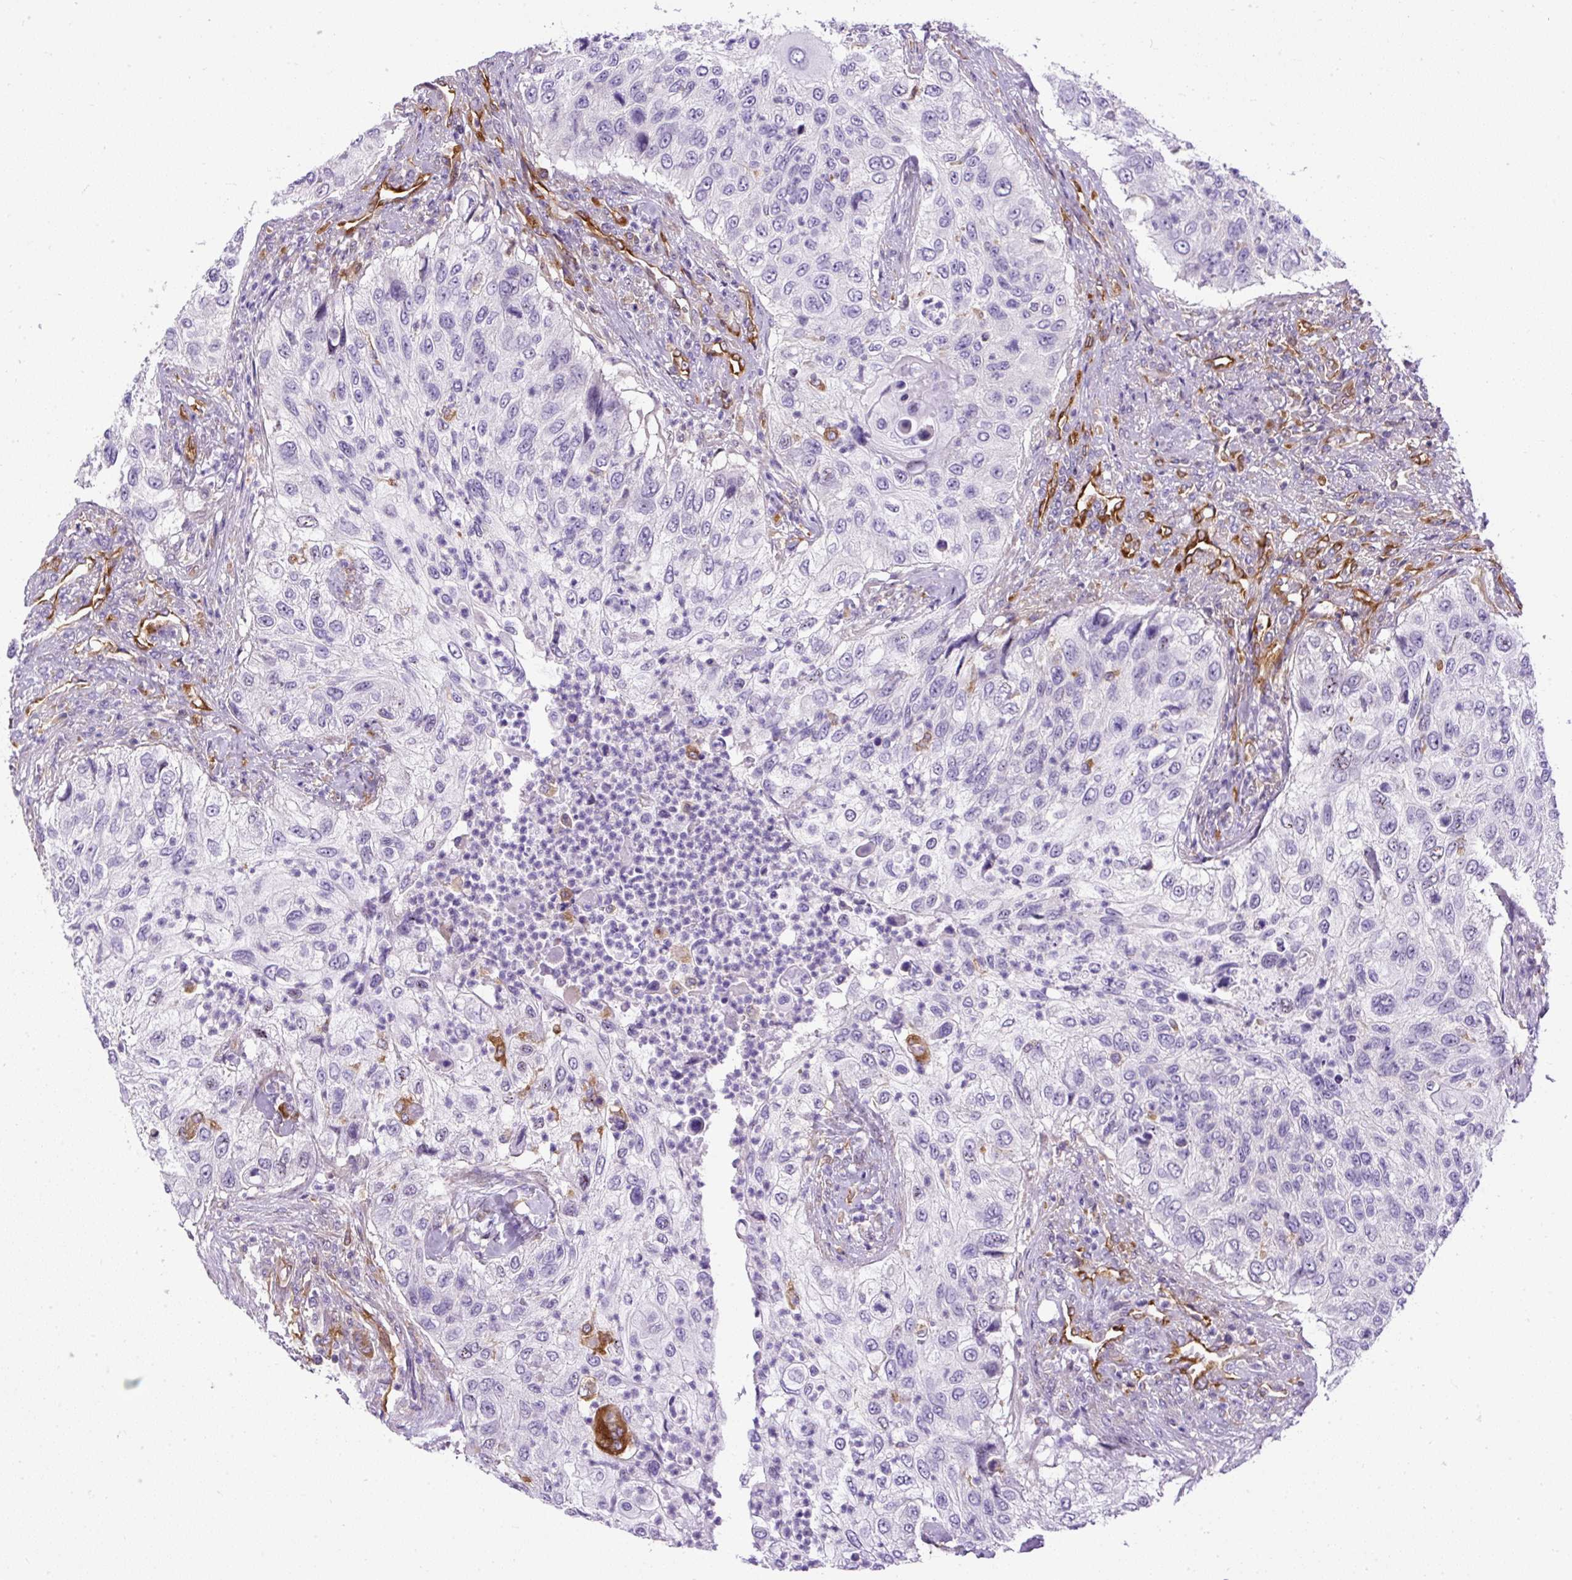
{"staining": {"intensity": "negative", "quantity": "none", "location": "none"}, "tissue": "urothelial cancer", "cell_type": "Tumor cells", "image_type": "cancer", "snomed": [{"axis": "morphology", "description": "Urothelial carcinoma, High grade"}, {"axis": "topography", "description": "Urinary bladder"}], "caption": "High power microscopy histopathology image of an immunohistochemistry (IHC) image of urothelial cancer, revealing no significant expression in tumor cells. (DAB immunohistochemistry visualized using brightfield microscopy, high magnification).", "gene": "MAP1S", "patient": {"sex": "female", "age": 60}}